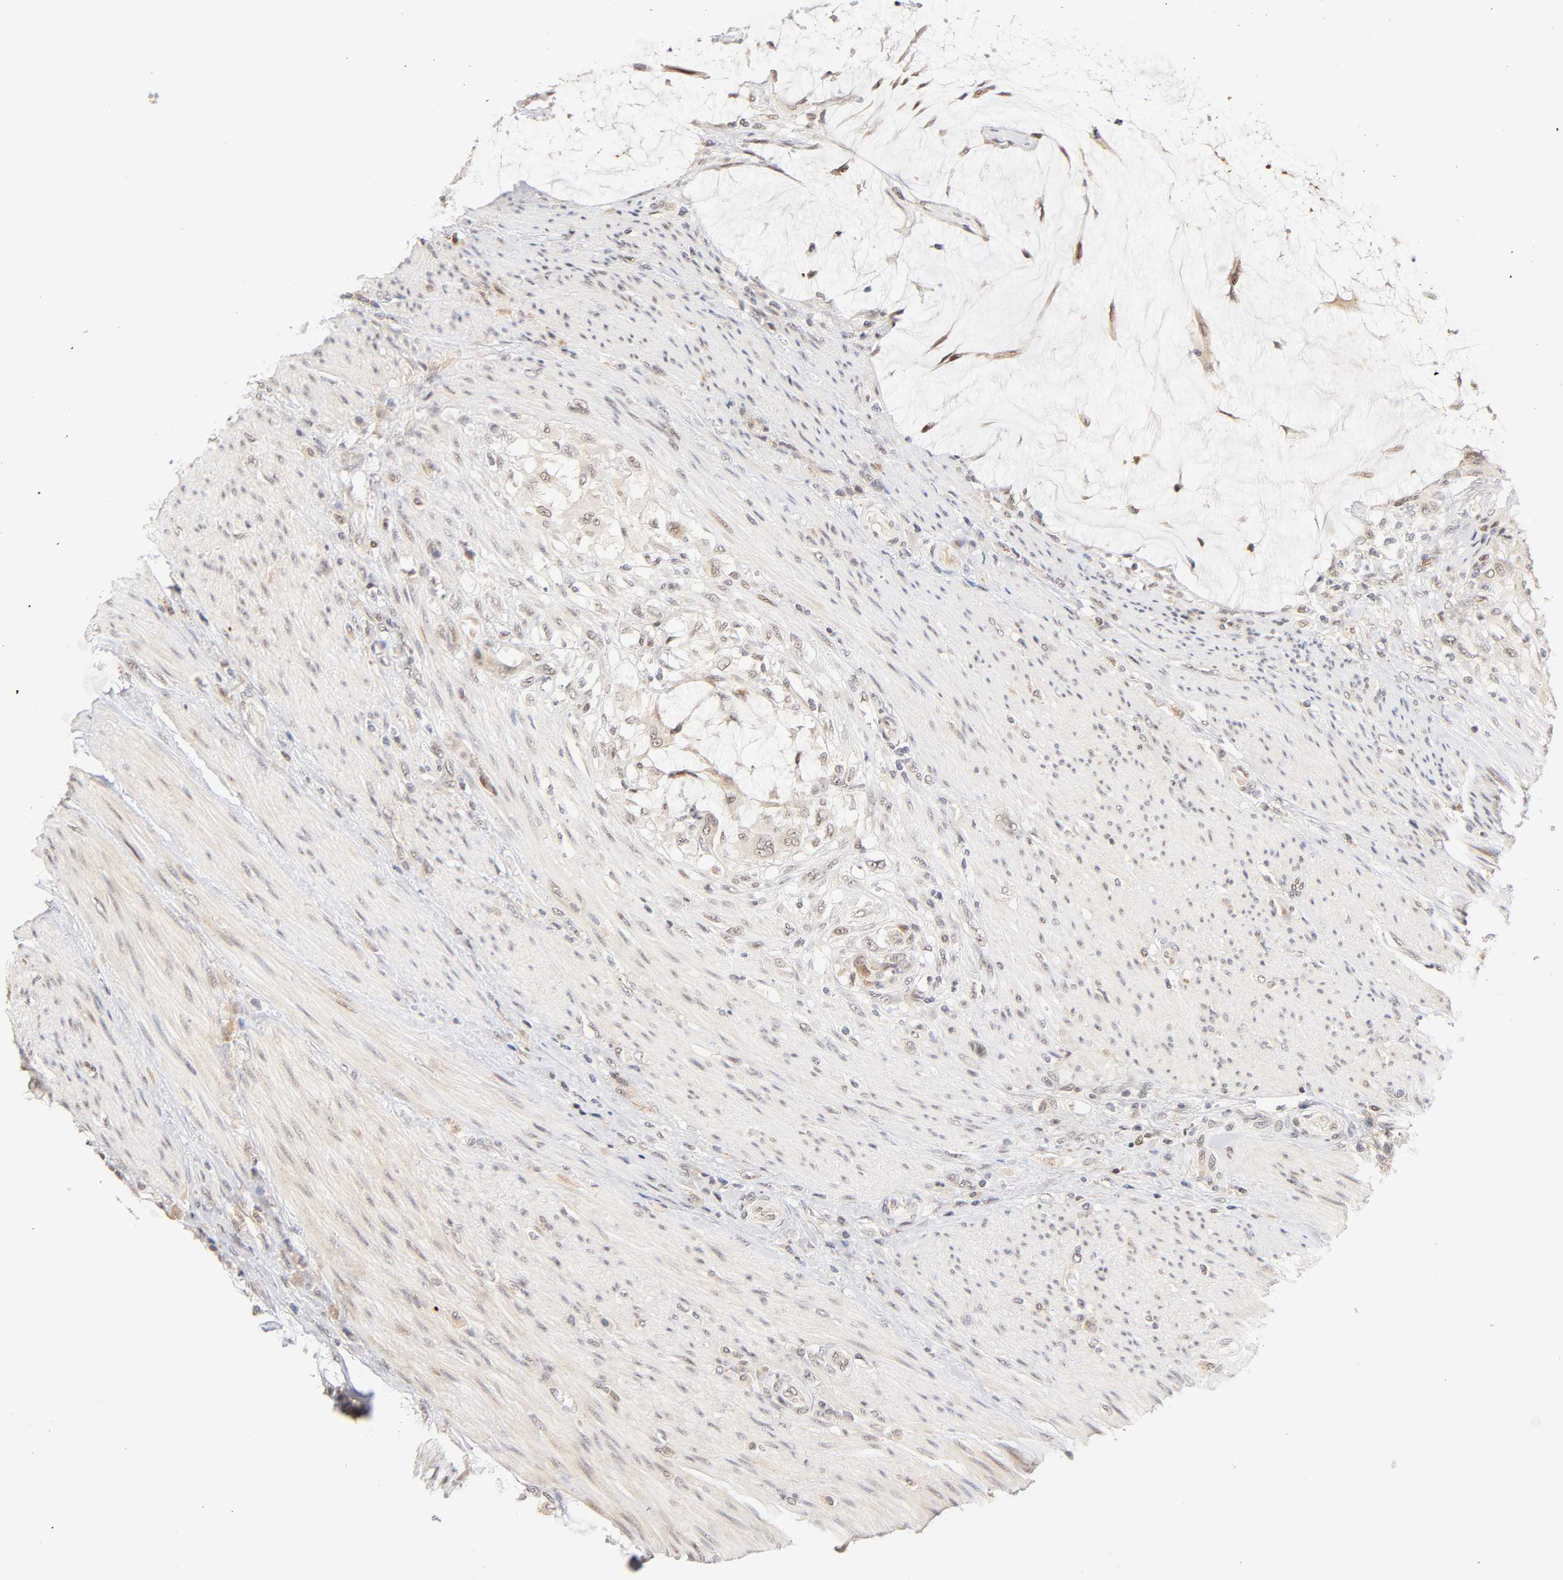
{"staining": {"intensity": "weak", "quantity": "25%-75%", "location": "cytoplasmic/membranous,nuclear"}, "tissue": "colorectal cancer", "cell_type": "Tumor cells", "image_type": "cancer", "snomed": [{"axis": "morphology", "description": "Adenocarcinoma, NOS"}, {"axis": "topography", "description": "Rectum"}], "caption": "Tumor cells reveal low levels of weak cytoplasmic/membranous and nuclear staining in approximately 25%-75% of cells in colorectal cancer. (DAB (3,3'-diaminobenzidine) IHC with brightfield microscopy, high magnification).", "gene": "TAF10", "patient": {"sex": "female", "age": 77}}